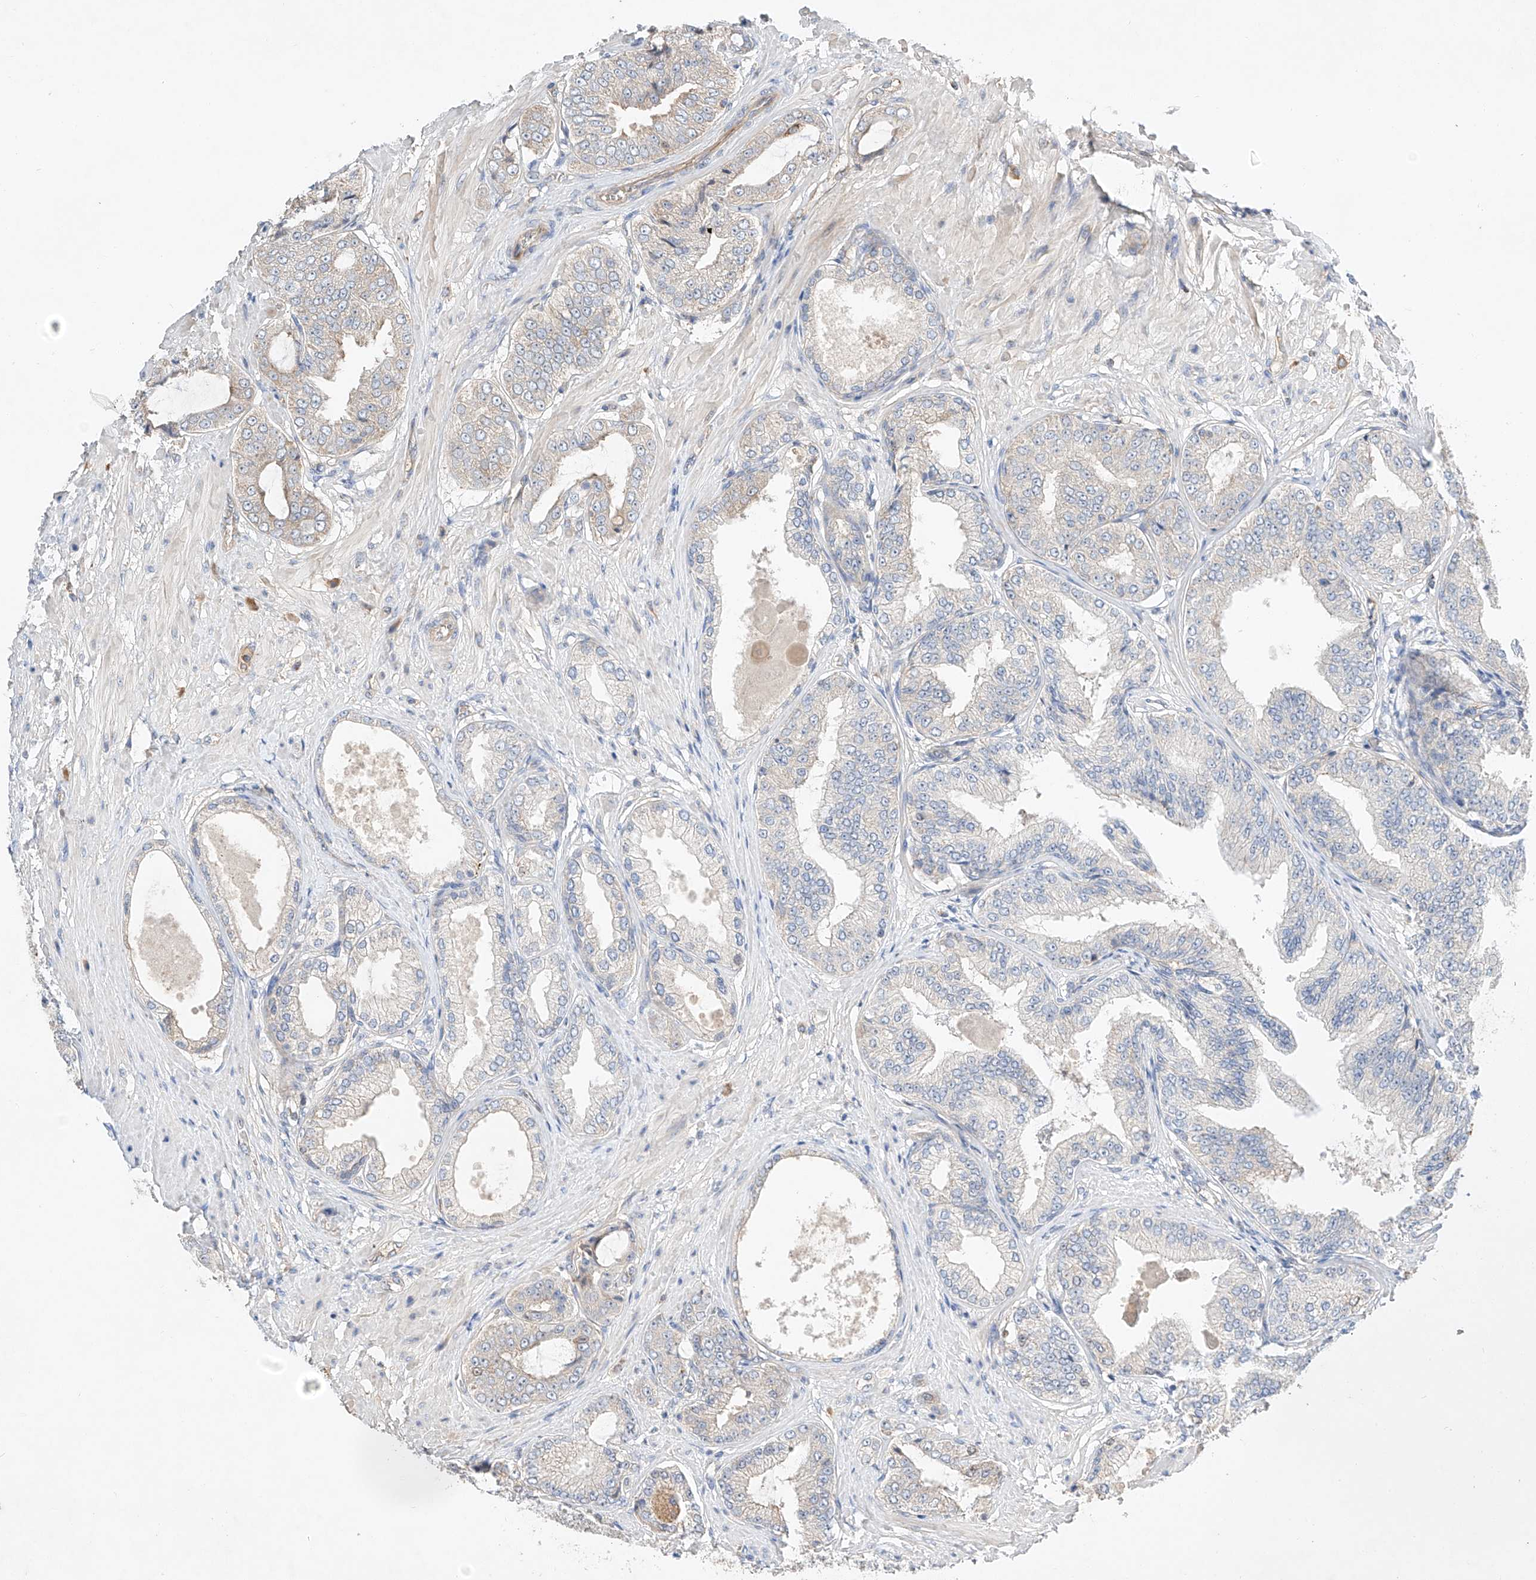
{"staining": {"intensity": "negative", "quantity": "none", "location": "none"}, "tissue": "prostate cancer", "cell_type": "Tumor cells", "image_type": "cancer", "snomed": [{"axis": "morphology", "description": "Adenocarcinoma, Low grade"}, {"axis": "topography", "description": "Prostate"}], "caption": "Prostate cancer (low-grade adenocarcinoma) stained for a protein using immunohistochemistry (IHC) reveals no positivity tumor cells.", "gene": "RUSC1", "patient": {"sex": "male", "age": 63}}